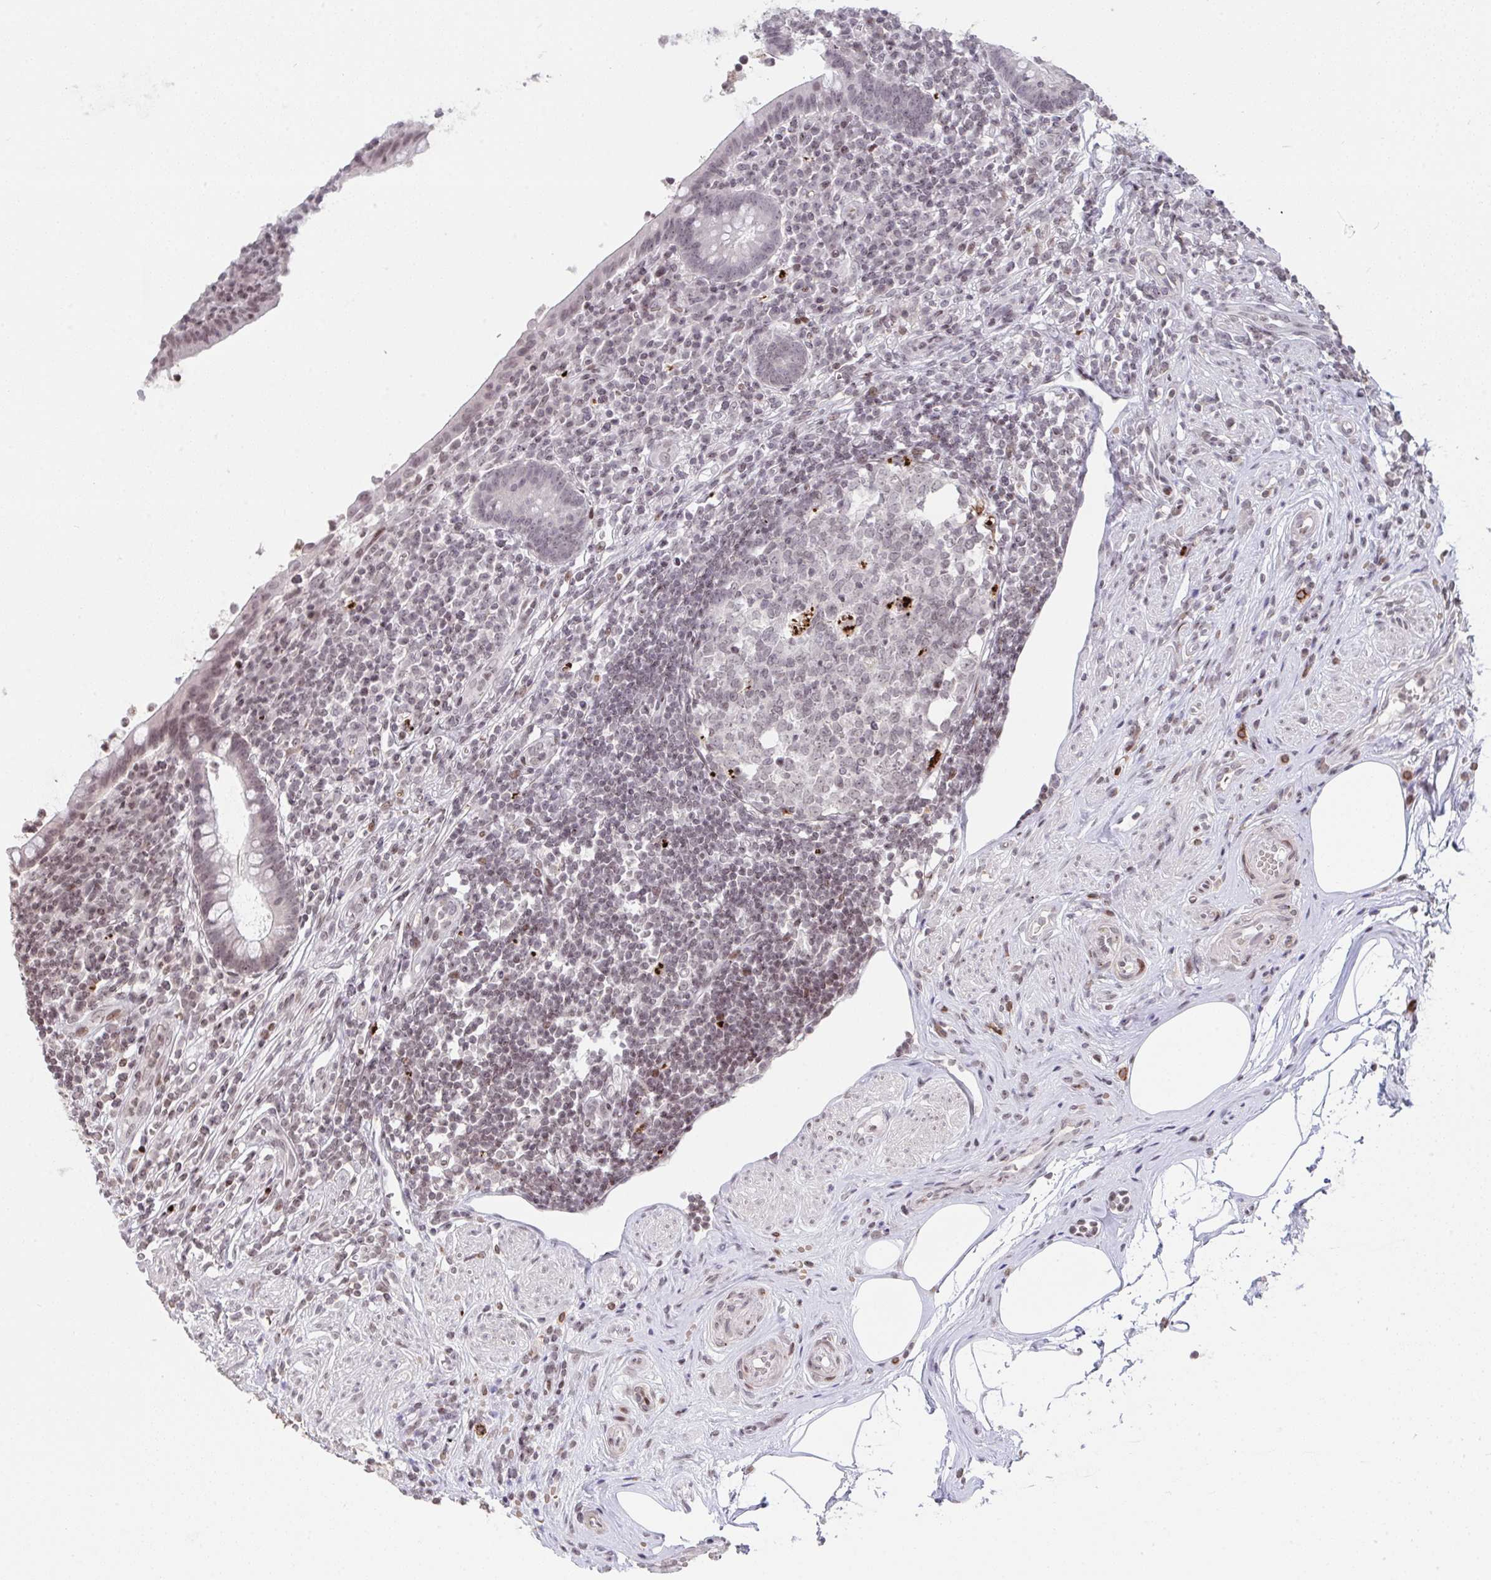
{"staining": {"intensity": "weak", "quantity": "<25%", "location": "nuclear"}, "tissue": "appendix", "cell_type": "Glandular cells", "image_type": "normal", "snomed": [{"axis": "morphology", "description": "Normal tissue, NOS"}, {"axis": "topography", "description": "Appendix"}], "caption": "This is an immunohistochemistry (IHC) histopathology image of unremarkable human appendix. There is no expression in glandular cells.", "gene": "NIP7", "patient": {"sex": "female", "age": 56}}